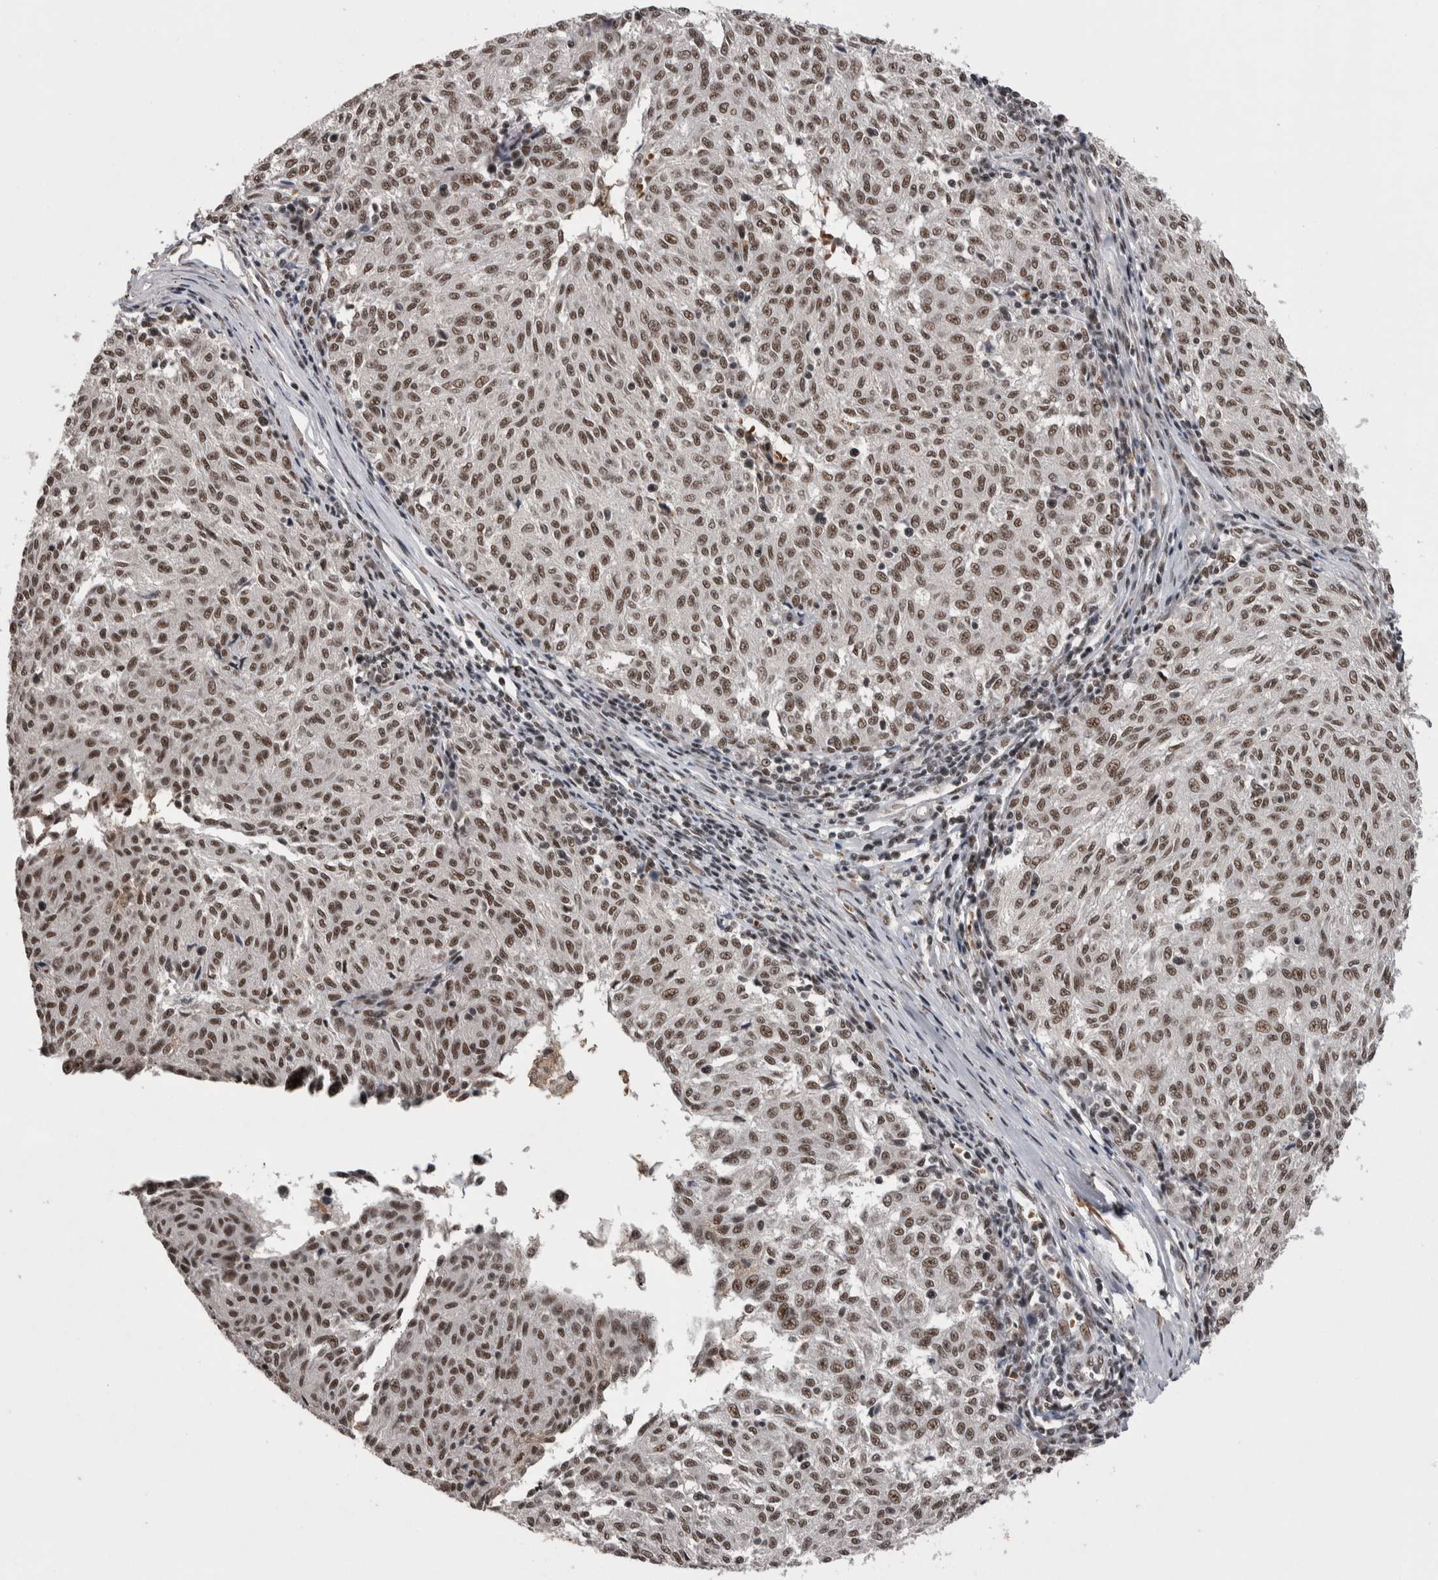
{"staining": {"intensity": "moderate", "quantity": ">75%", "location": "nuclear"}, "tissue": "melanoma", "cell_type": "Tumor cells", "image_type": "cancer", "snomed": [{"axis": "morphology", "description": "Malignant melanoma, NOS"}, {"axis": "topography", "description": "Skin"}], "caption": "A medium amount of moderate nuclear expression is seen in approximately >75% of tumor cells in melanoma tissue.", "gene": "DMTF1", "patient": {"sex": "female", "age": 72}}